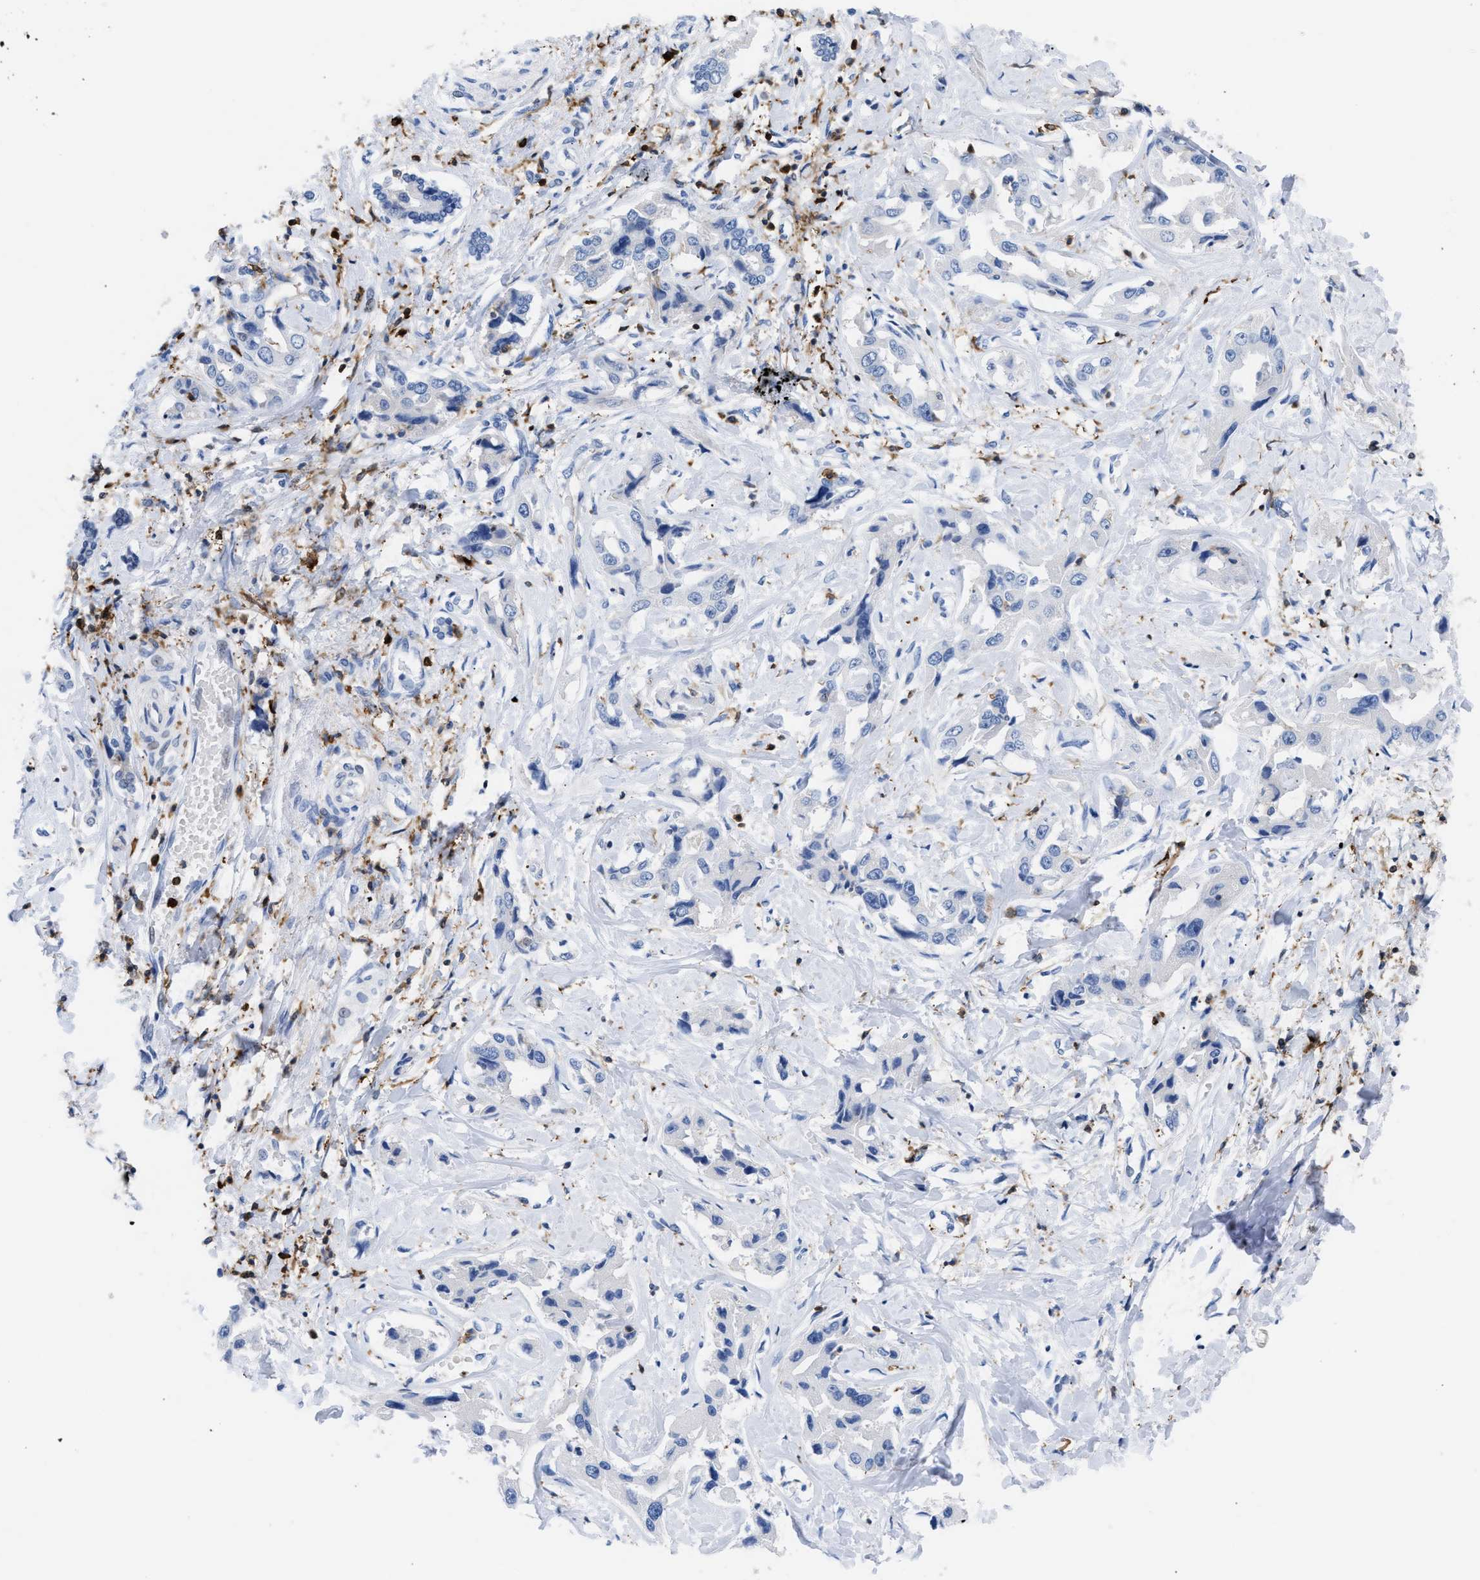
{"staining": {"intensity": "negative", "quantity": "none", "location": "none"}, "tissue": "liver cancer", "cell_type": "Tumor cells", "image_type": "cancer", "snomed": [{"axis": "morphology", "description": "Cholangiocarcinoma"}, {"axis": "topography", "description": "Liver"}], "caption": "This is an immunohistochemistry (IHC) micrograph of liver cancer (cholangiocarcinoma). There is no staining in tumor cells.", "gene": "LCP1", "patient": {"sex": "male", "age": 59}}